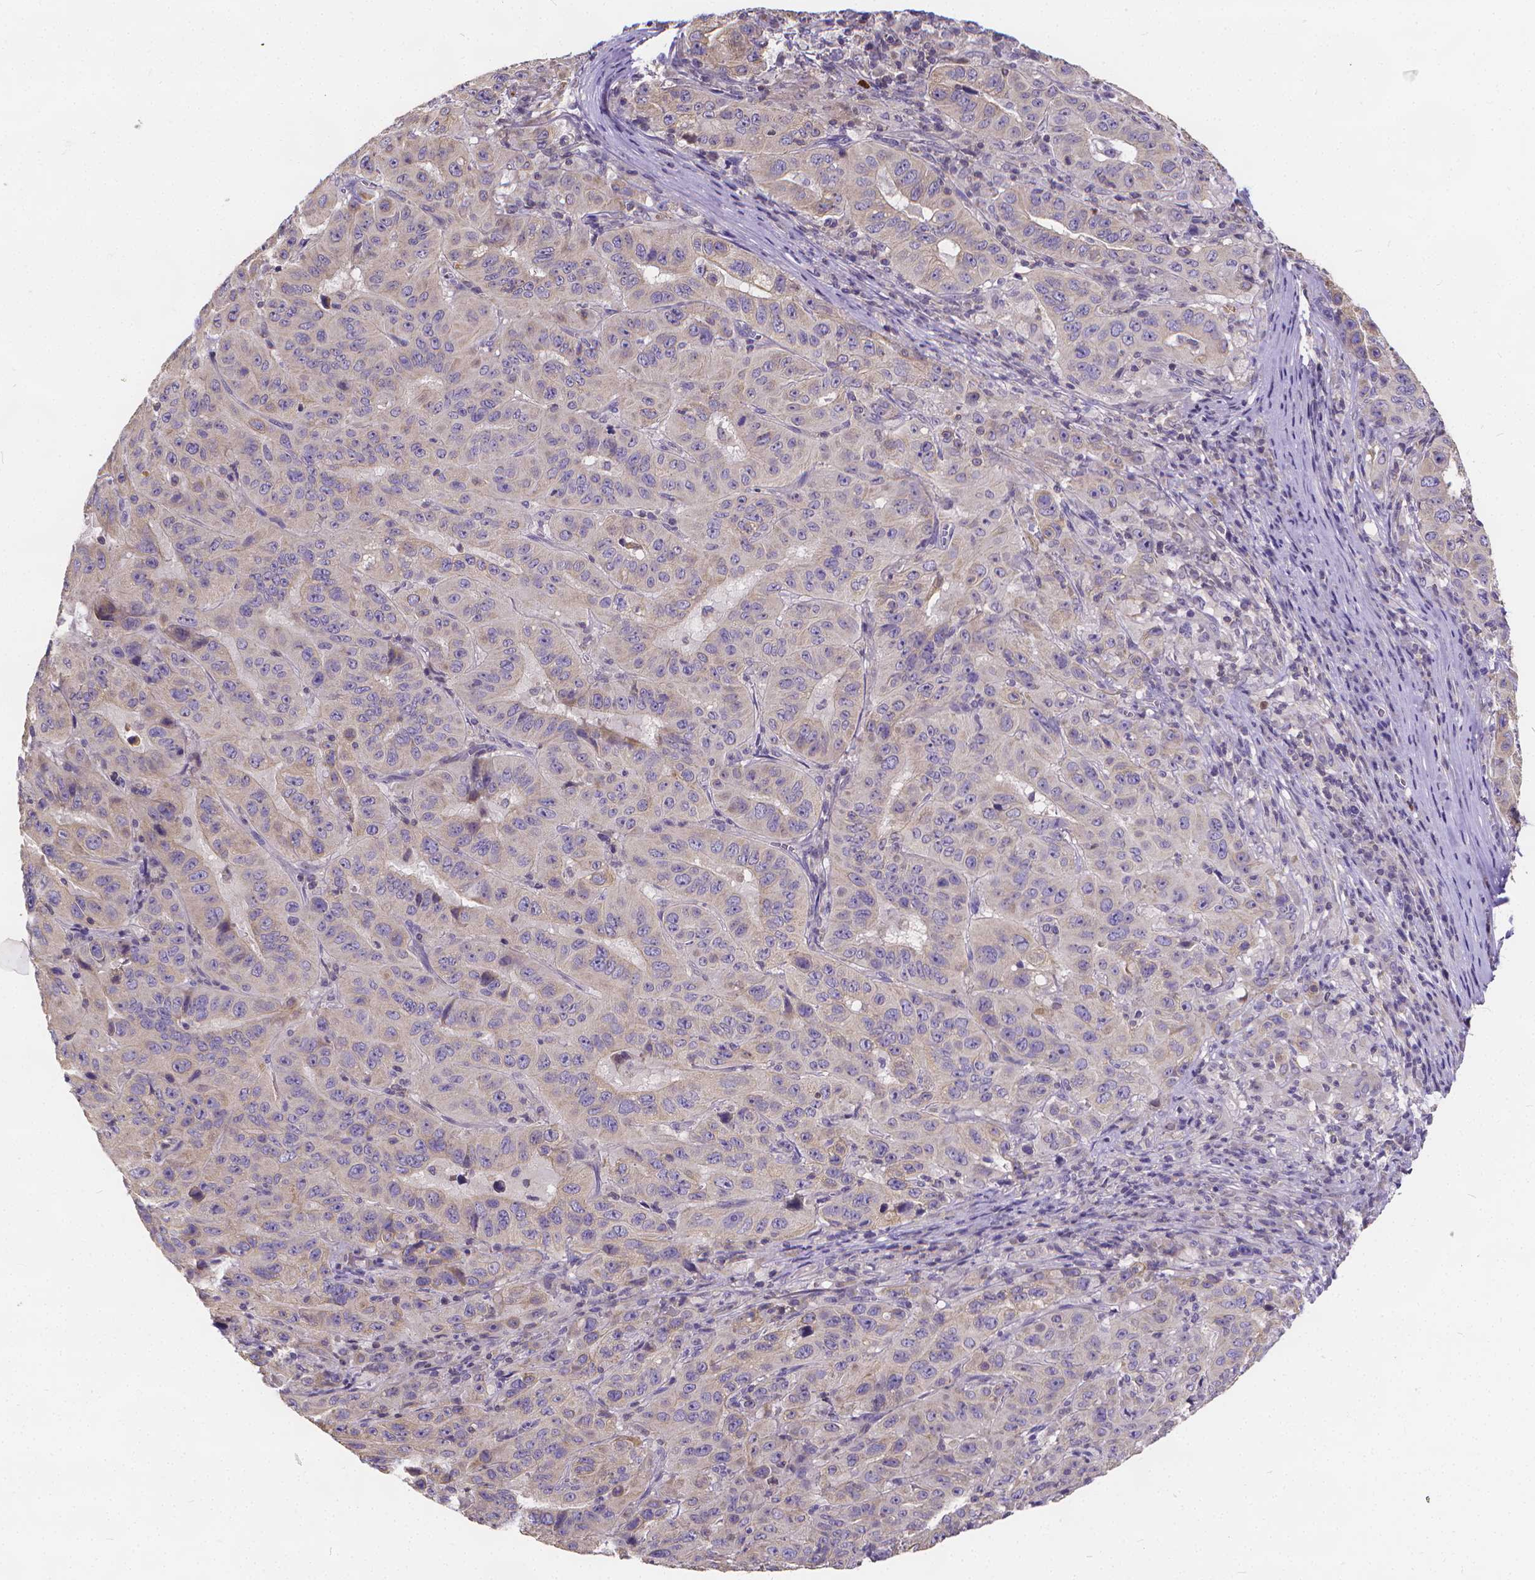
{"staining": {"intensity": "weak", "quantity": "<25%", "location": "cytoplasmic/membranous"}, "tissue": "pancreatic cancer", "cell_type": "Tumor cells", "image_type": "cancer", "snomed": [{"axis": "morphology", "description": "Adenocarcinoma, NOS"}, {"axis": "topography", "description": "Pancreas"}], "caption": "Immunohistochemistry of human pancreatic cancer shows no positivity in tumor cells.", "gene": "GLRB", "patient": {"sex": "male", "age": 63}}